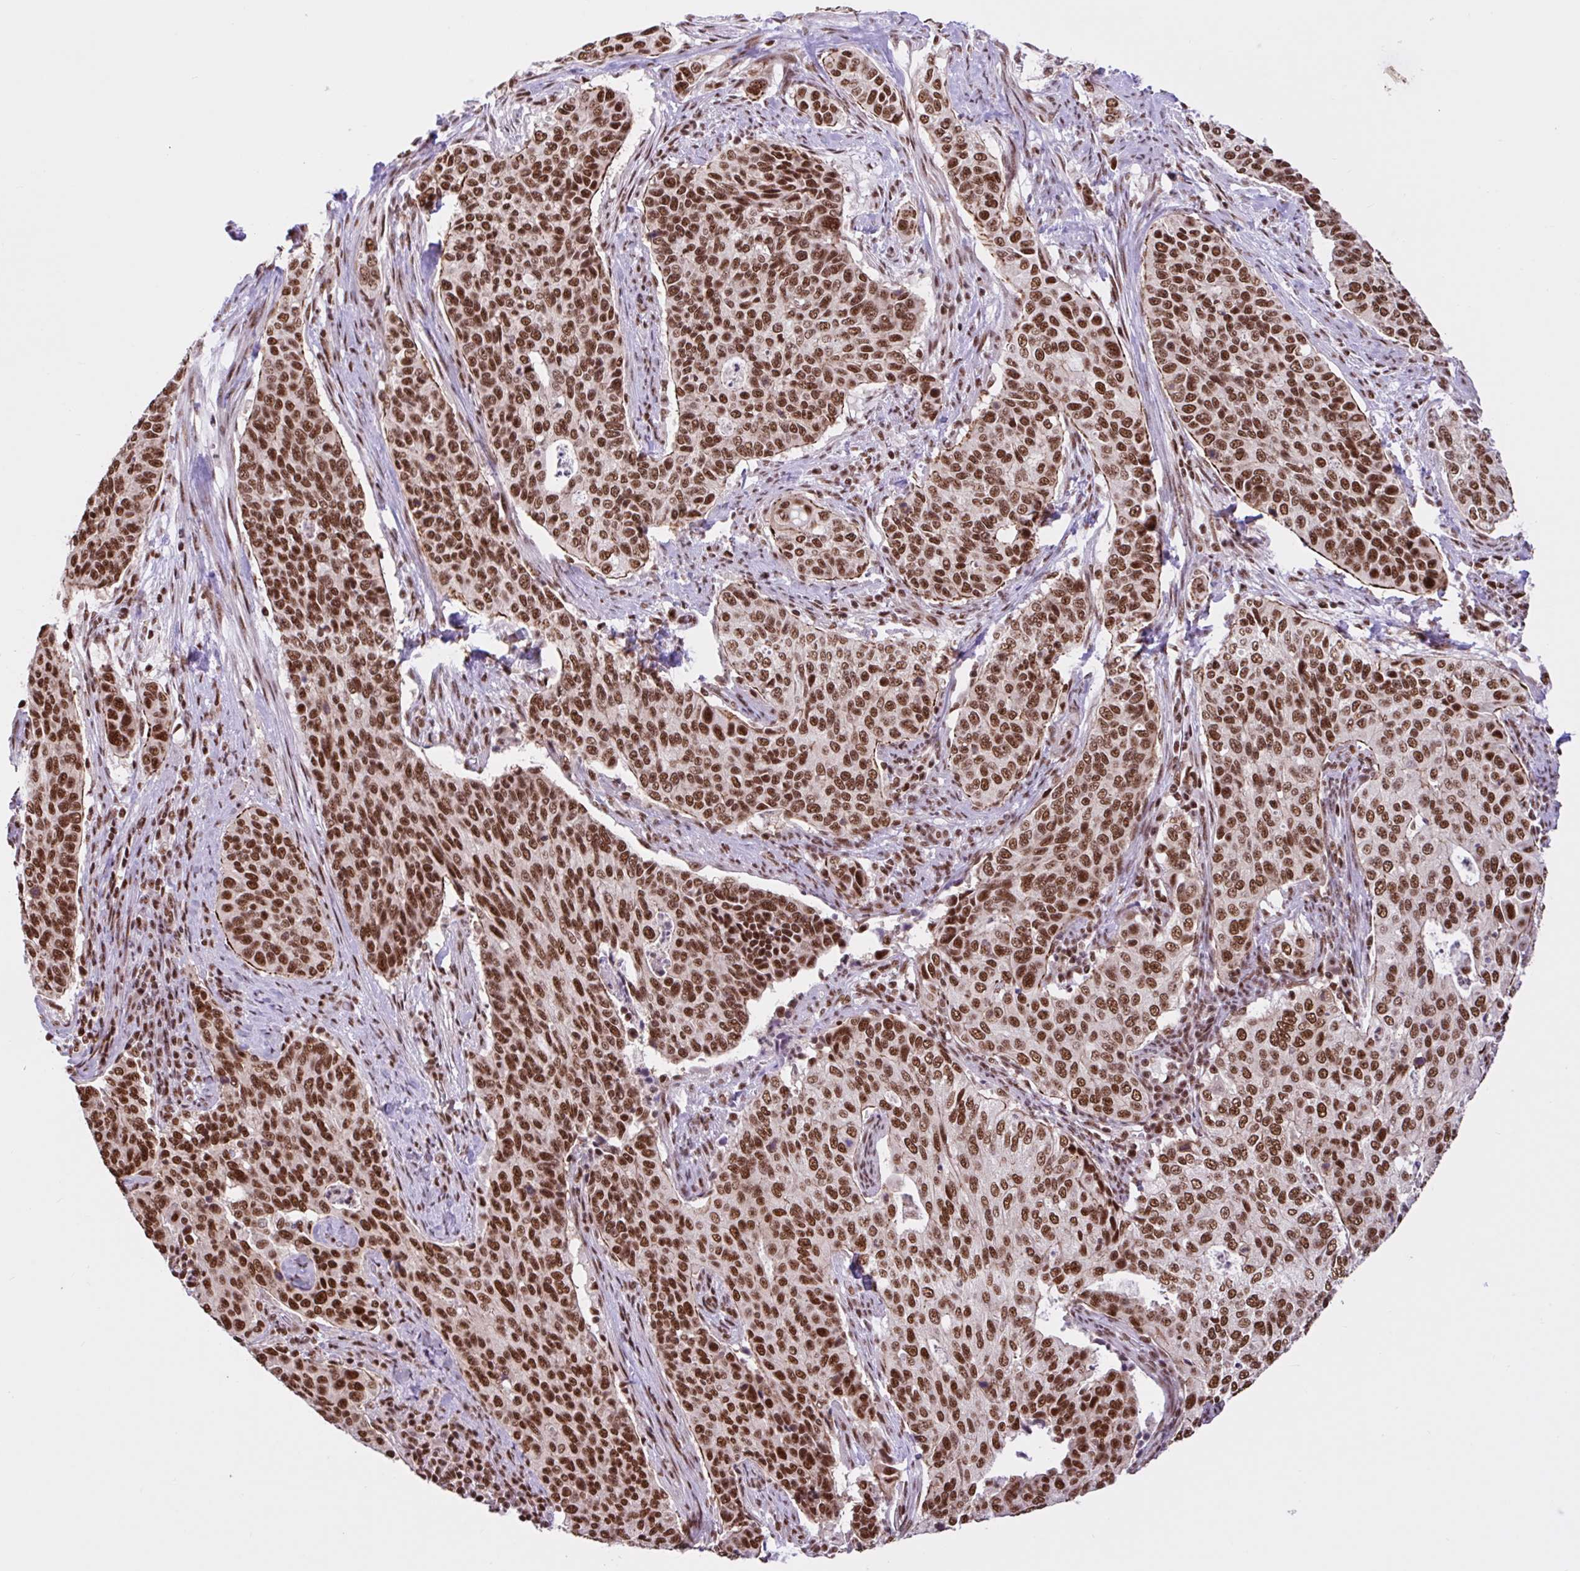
{"staining": {"intensity": "moderate", "quantity": ">75%", "location": "nuclear"}, "tissue": "cervical cancer", "cell_type": "Tumor cells", "image_type": "cancer", "snomed": [{"axis": "morphology", "description": "Squamous cell carcinoma, NOS"}, {"axis": "topography", "description": "Cervix"}], "caption": "Immunohistochemistry image of neoplastic tissue: human cervical cancer (squamous cell carcinoma) stained using immunohistochemistry (IHC) shows medium levels of moderate protein expression localized specifically in the nuclear of tumor cells, appearing as a nuclear brown color.", "gene": "CCDC12", "patient": {"sex": "female", "age": 38}}